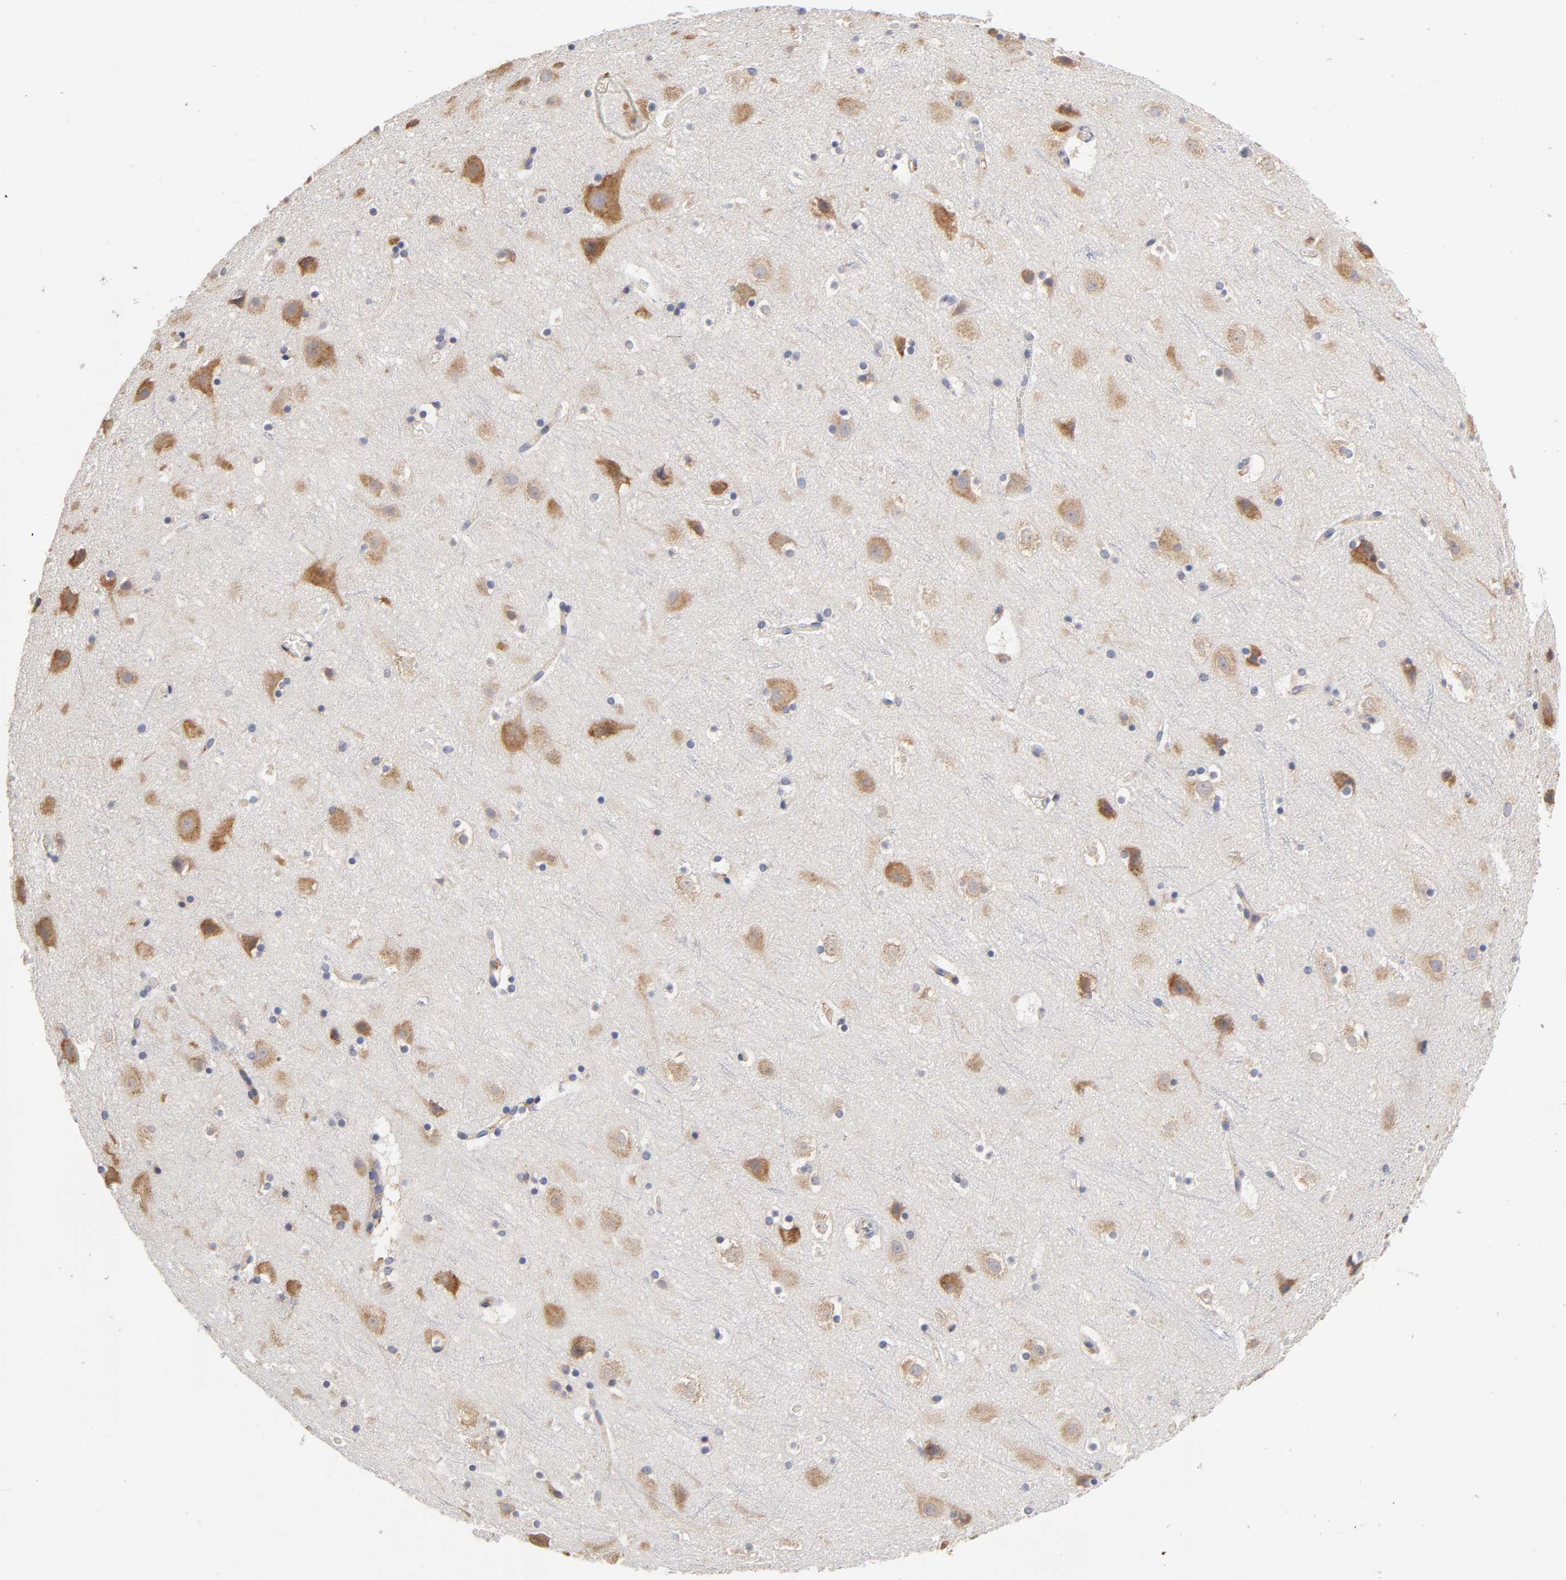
{"staining": {"intensity": "weak", "quantity": "25%-75%", "location": "cytoplasmic/membranous"}, "tissue": "cerebral cortex", "cell_type": "Endothelial cells", "image_type": "normal", "snomed": [{"axis": "morphology", "description": "Normal tissue, NOS"}, {"axis": "topography", "description": "Cerebral cortex"}], "caption": "About 25%-75% of endothelial cells in benign human cerebral cortex reveal weak cytoplasmic/membranous protein positivity as visualized by brown immunohistochemical staining.", "gene": "RPS29", "patient": {"sex": "male", "age": 45}}